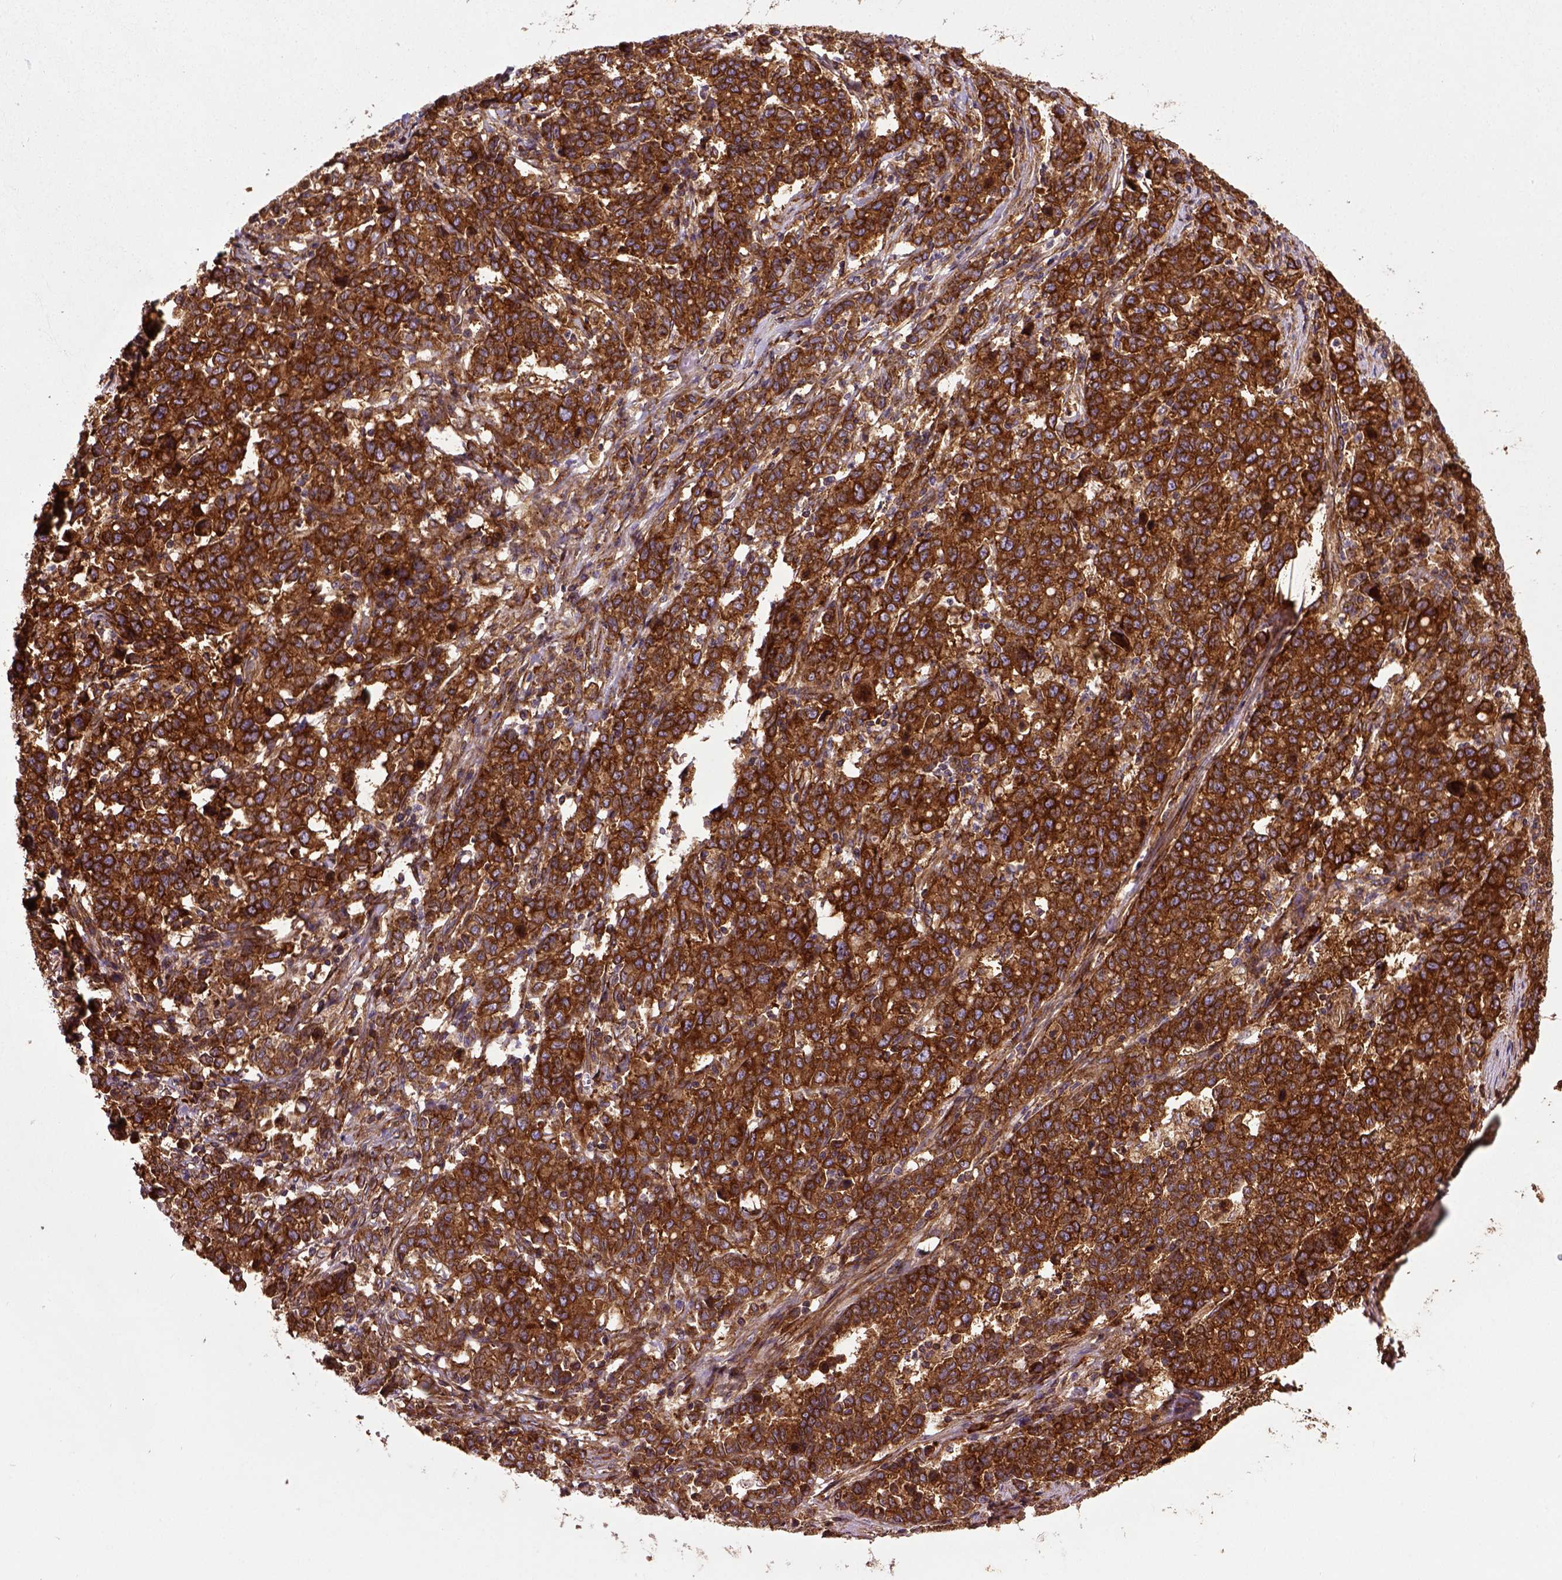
{"staining": {"intensity": "strong", "quantity": ">75%", "location": "cytoplasmic/membranous"}, "tissue": "stomach cancer", "cell_type": "Tumor cells", "image_type": "cancer", "snomed": [{"axis": "morphology", "description": "Adenocarcinoma, NOS"}, {"axis": "topography", "description": "Stomach, upper"}], "caption": "A brown stain shows strong cytoplasmic/membranous positivity of a protein in adenocarcinoma (stomach) tumor cells. Immunohistochemistry stains the protein in brown and the nuclei are stained blue.", "gene": "CAPRIN1", "patient": {"sex": "male", "age": 69}}